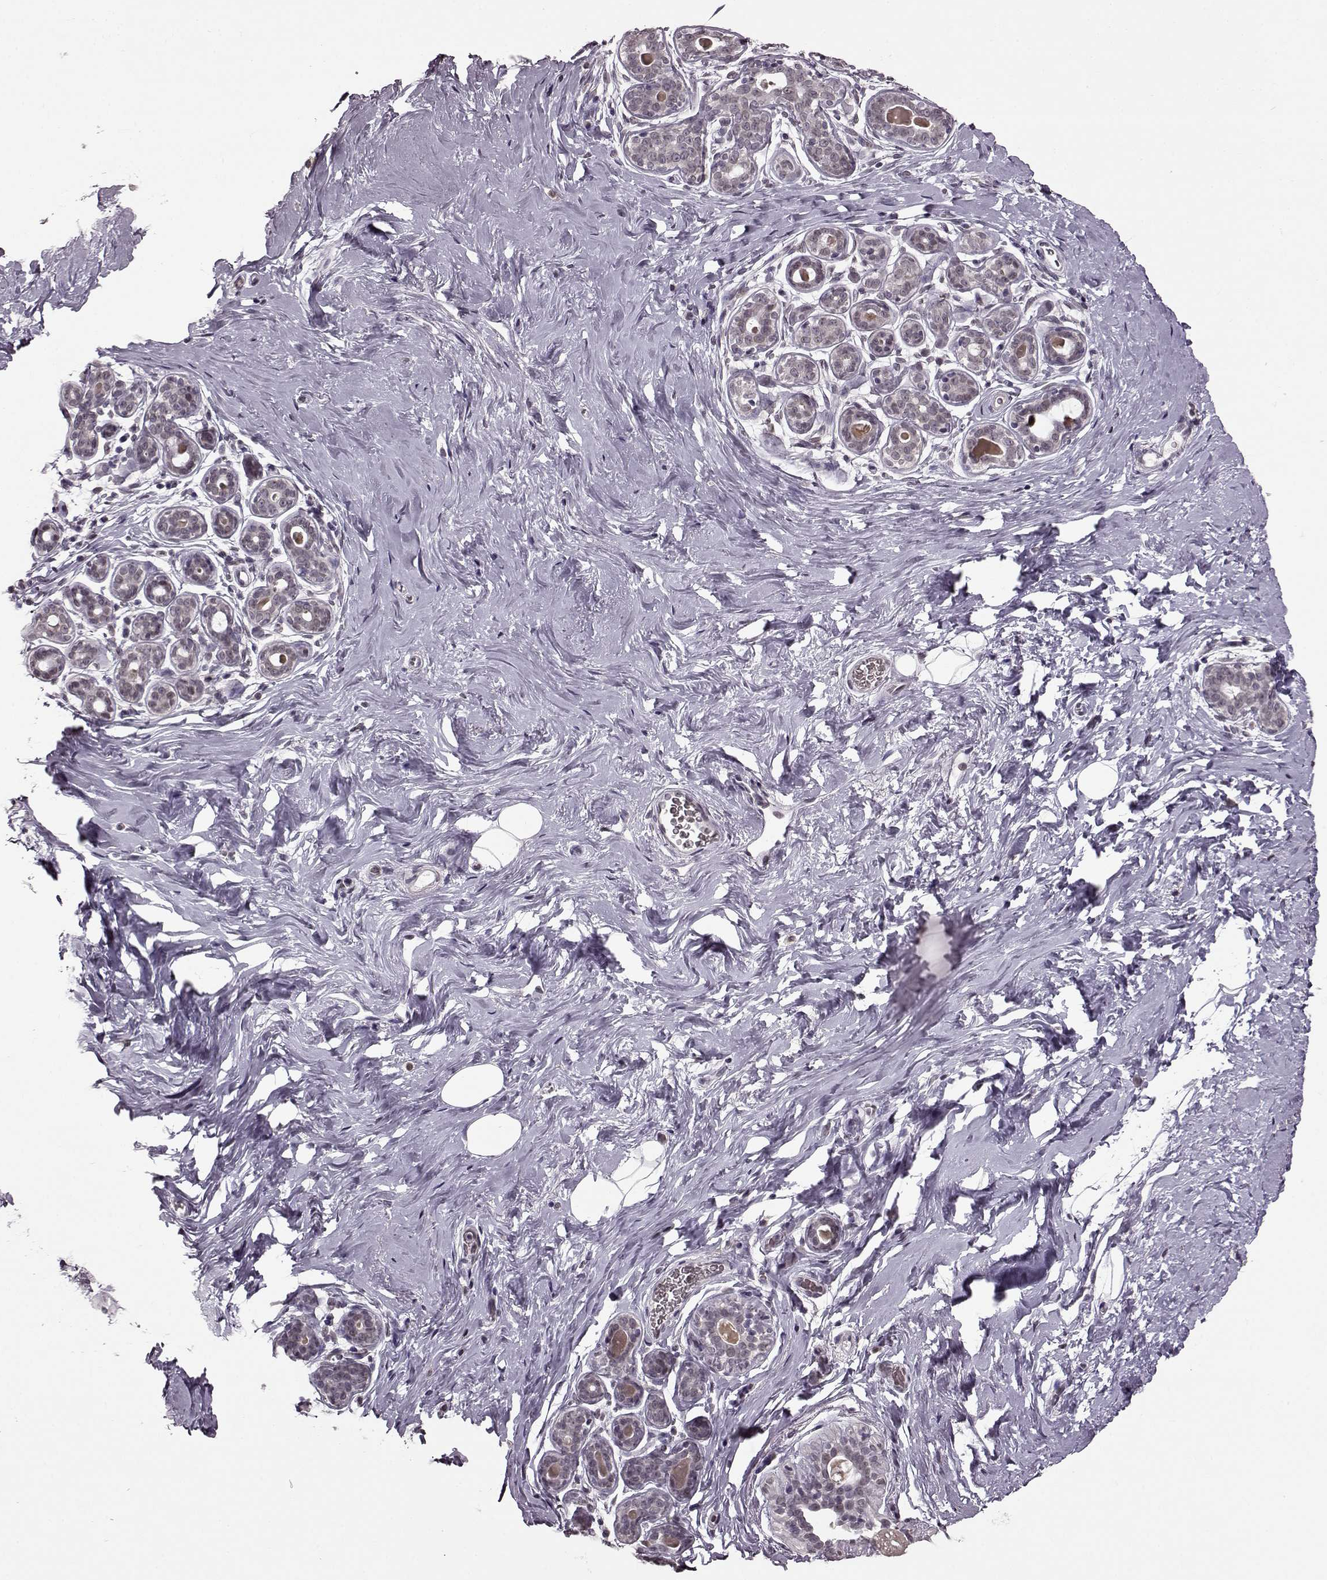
{"staining": {"intensity": "negative", "quantity": "none", "location": "none"}, "tissue": "breast", "cell_type": "Adipocytes", "image_type": "normal", "snomed": [{"axis": "morphology", "description": "Normal tissue, NOS"}, {"axis": "topography", "description": "Skin"}, {"axis": "topography", "description": "Breast"}], "caption": "IHC micrograph of benign breast: breast stained with DAB shows no significant protein expression in adipocytes. (Stains: DAB (3,3'-diaminobenzidine) immunohistochemistry with hematoxylin counter stain, Microscopy: brightfield microscopy at high magnification).", "gene": "STX1A", "patient": {"sex": "female", "age": 43}}